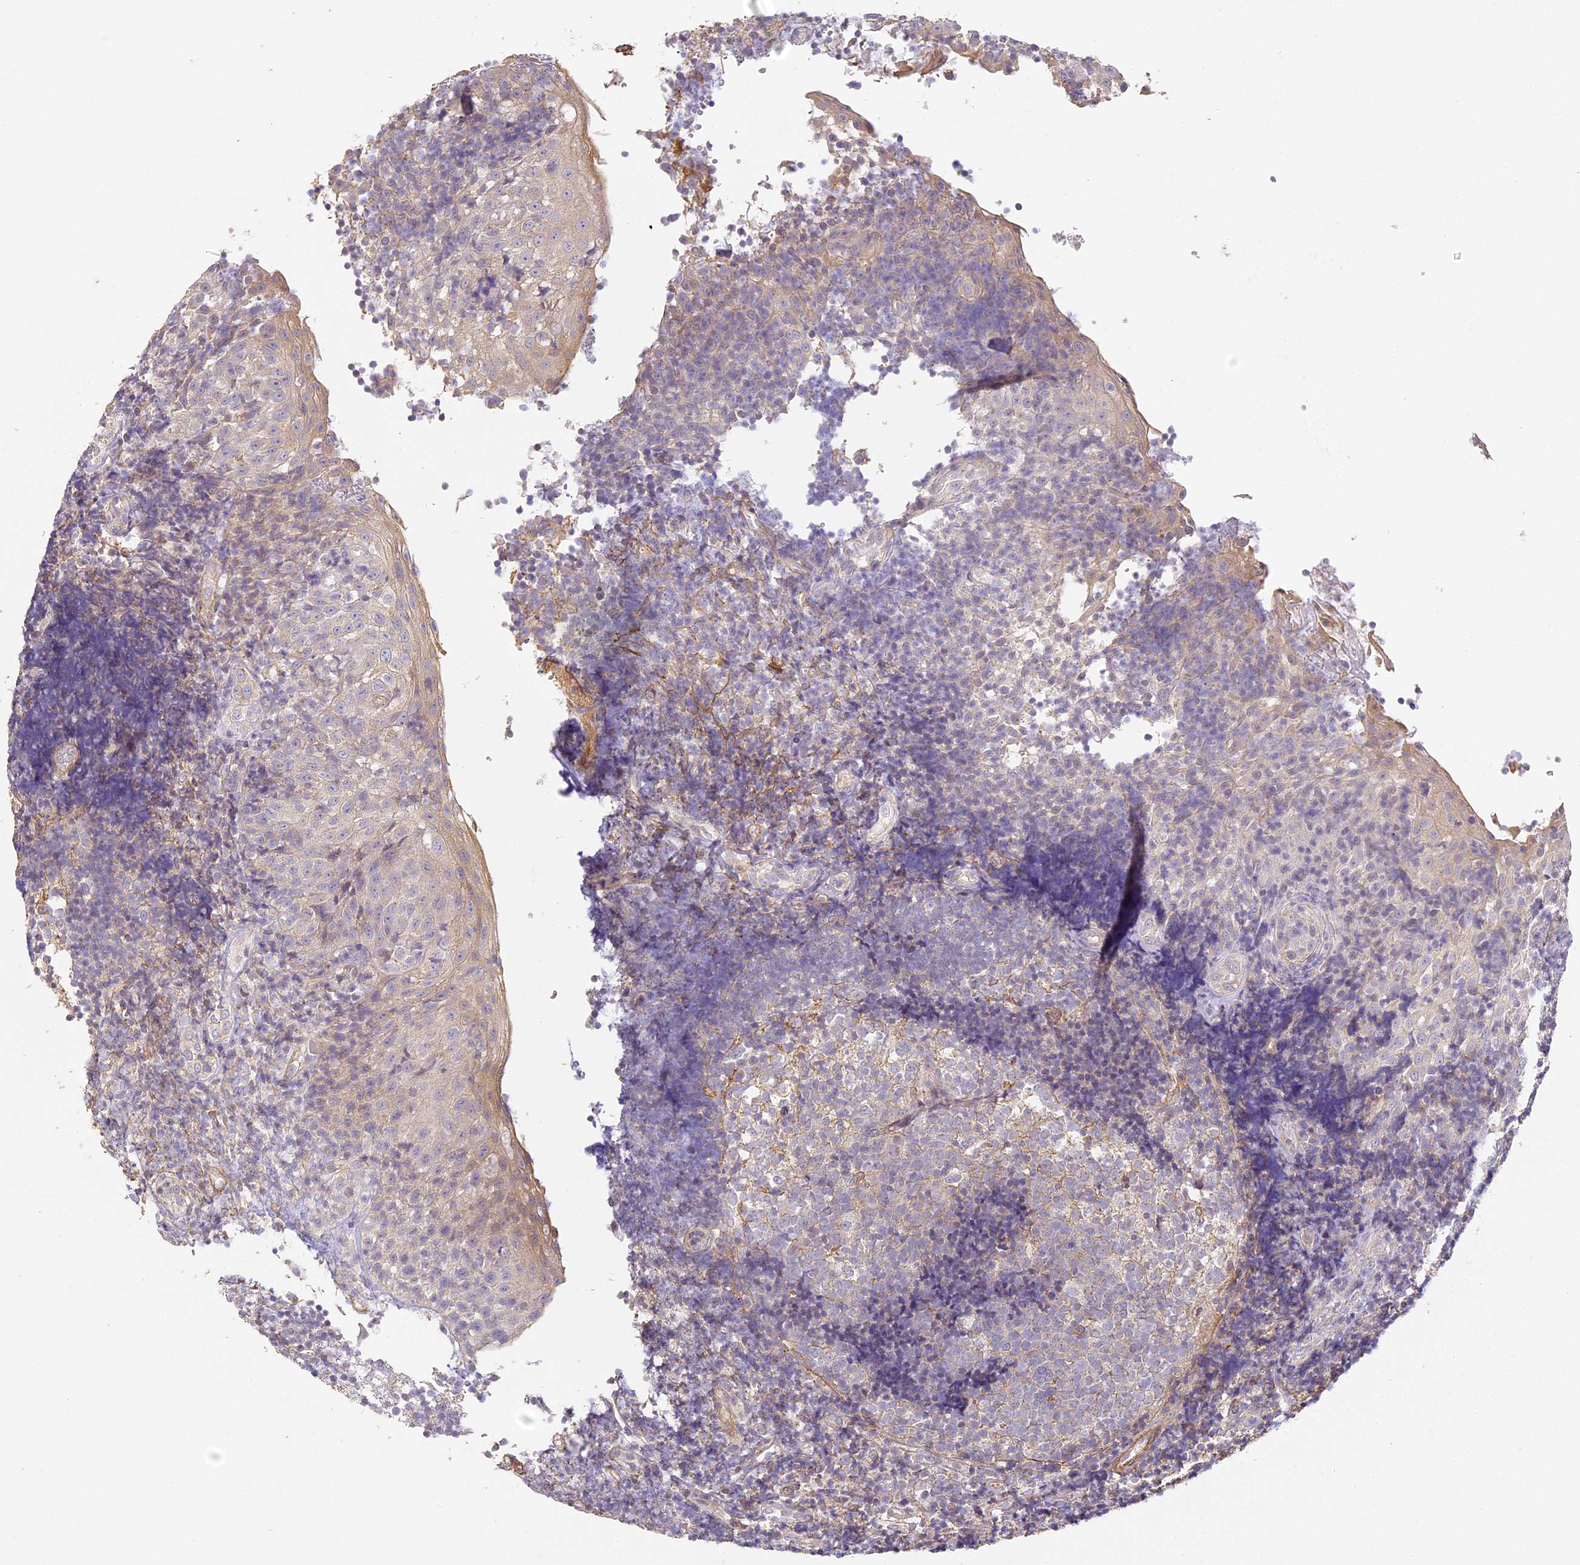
{"staining": {"intensity": "weak", "quantity": "<25%", "location": "cytoplasmic/membranous"}, "tissue": "tonsil", "cell_type": "Germinal center cells", "image_type": "normal", "snomed": [{"axis": "morphology", "description": "Normal tissue, NOS"}, {"axis": "topography", "description": "Tonsil"}], "caption": "A high-resolution photomicrograph shows immunohistochemistry (IHC) staining of benign tonsil, which displays no significant expression in germinal center cells.", "gene": "MED28", "patient": {"sex": "female", "age": 40}}